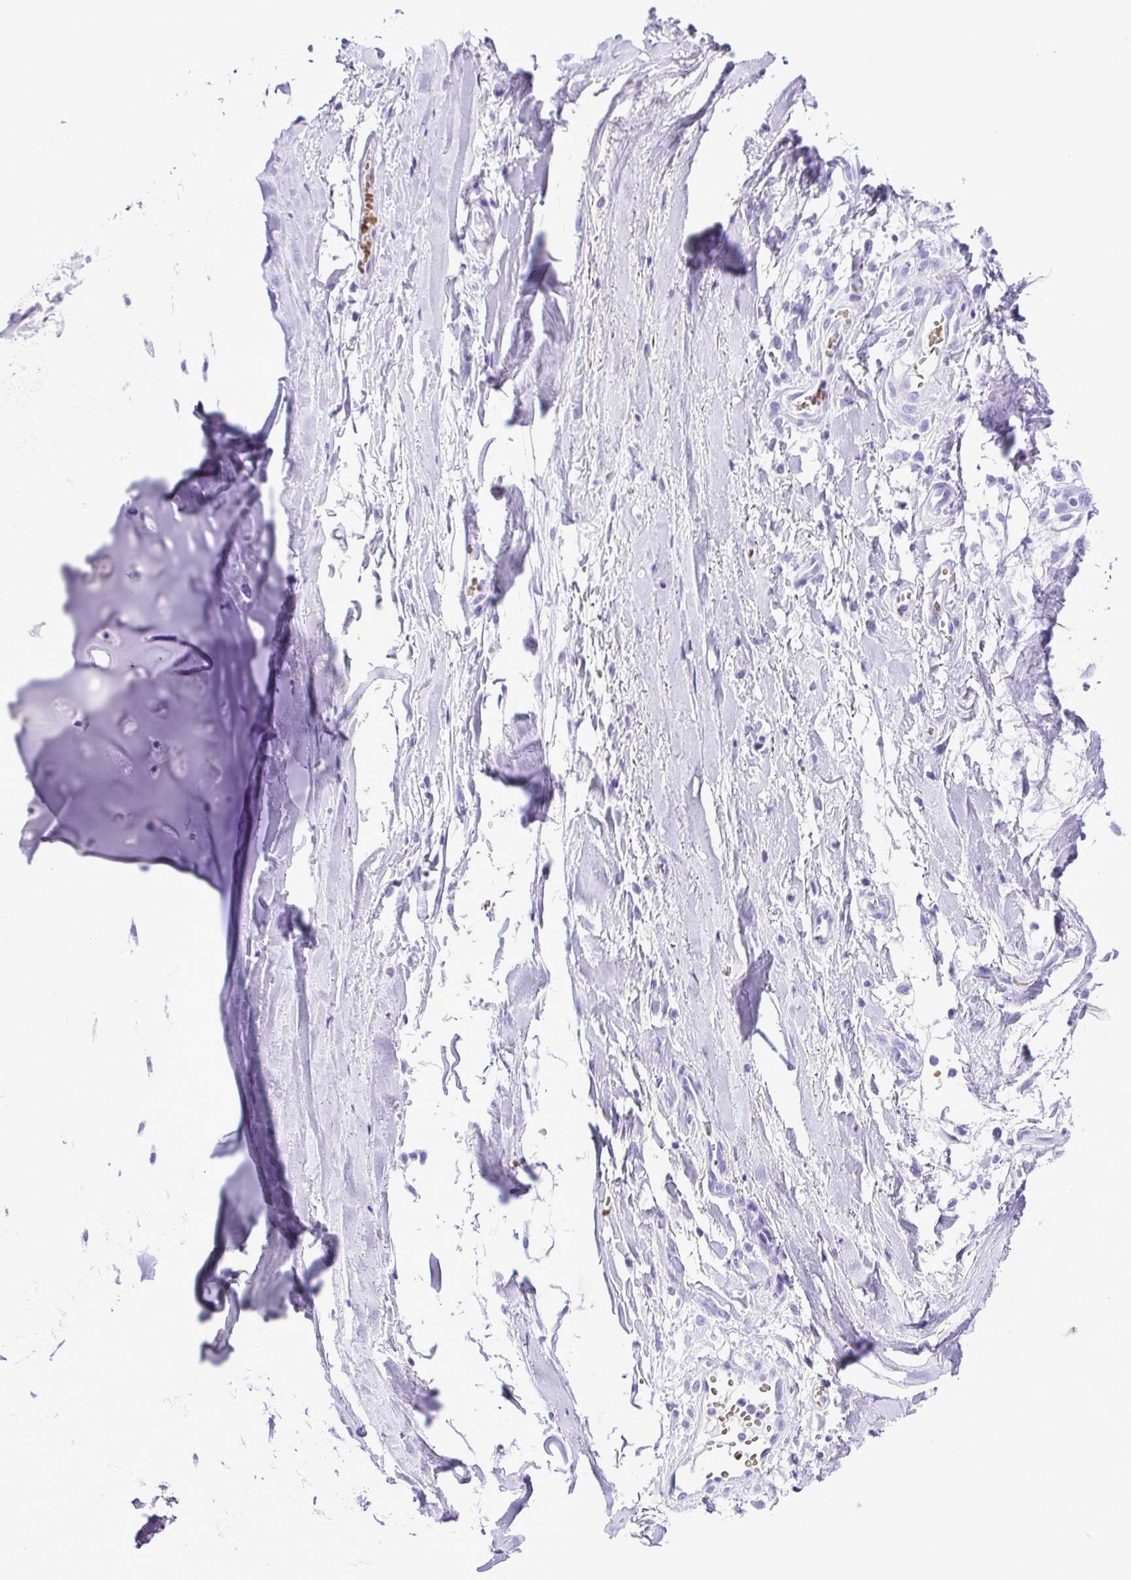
{"staining": {"intensity": "negative", "quantity": "none", "location": "none"}, "tissue": "soft tissue", "cell_type": "Chondrocytes", "image_type": "normal", "snomed": [{"axis": "morphology", "description": "Normal tissue, NOS"}, {"axis": "topography", "description": "Cartilage tissue"}, {"axis": "topography", "description": "Nasopharynx"}, {"axis": "topography", "description": "Thyroid gland"}], "caption": "Immunohistochemistry (IHC) image of normal soft tissue stained for a protein (brown), which exhibits no positivity in chondrocytes.", "gene": "SYT1", "patient": {"sex": "male", "age": 63}}